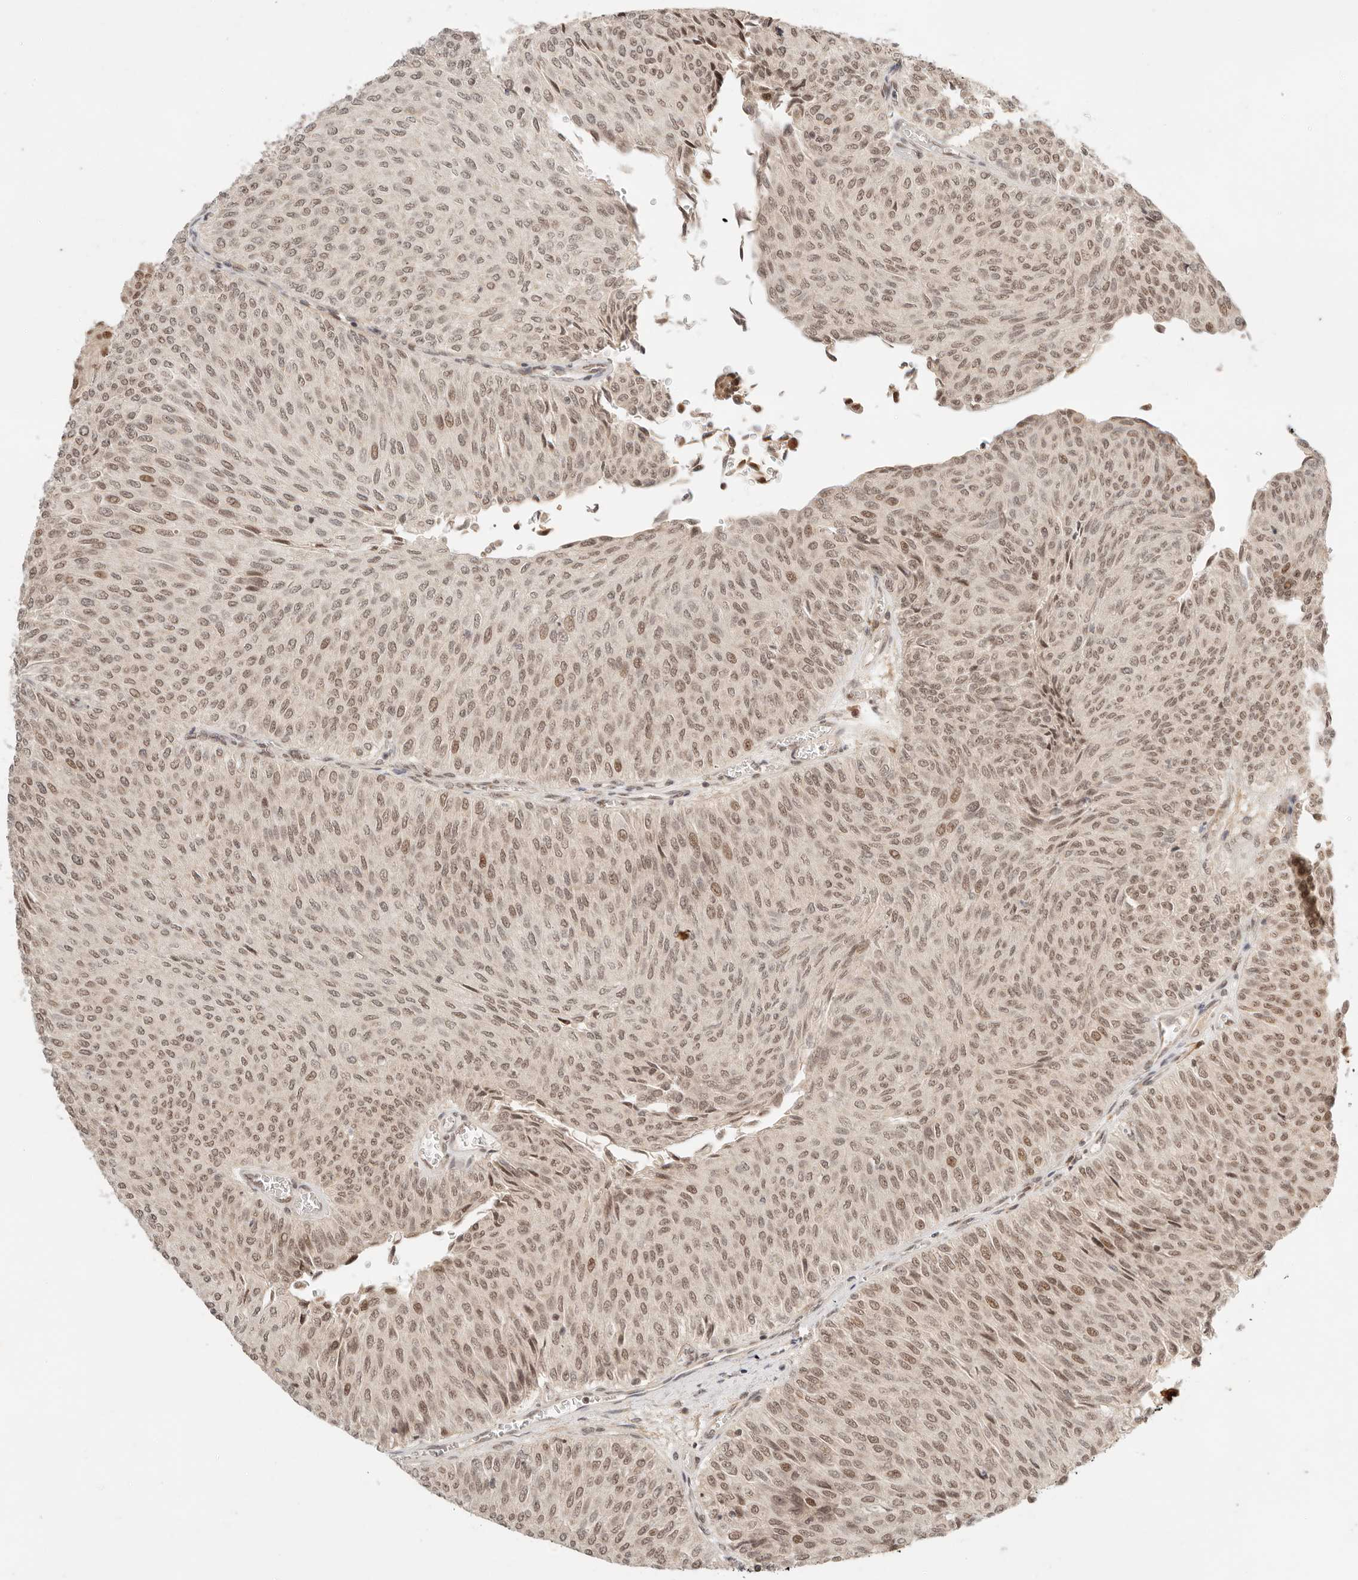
{"staining": {"intensity": "moderate", "quantity": "25%-75%", "location": "nuclear"}, "tissue": "urothelial cancer", "cell_type": "Tumor cells", "image_type": "cancer", "snomed": [{"axis": "morphology", "description": "Urothelial carcinoma, Low grade"}, {"axis": "topography", "description": "Urinary bladder"}], "caption": "Immunohistochemistry of urothelial cancer reveals medium levels of moderate nuclear expression in approximately 25%-75% of tumor cells. The protein is shown in brown color, while the nuclei are stained blue.", "gene": "GTF2E2", "patient": {"sex": "male", "age": 78}}